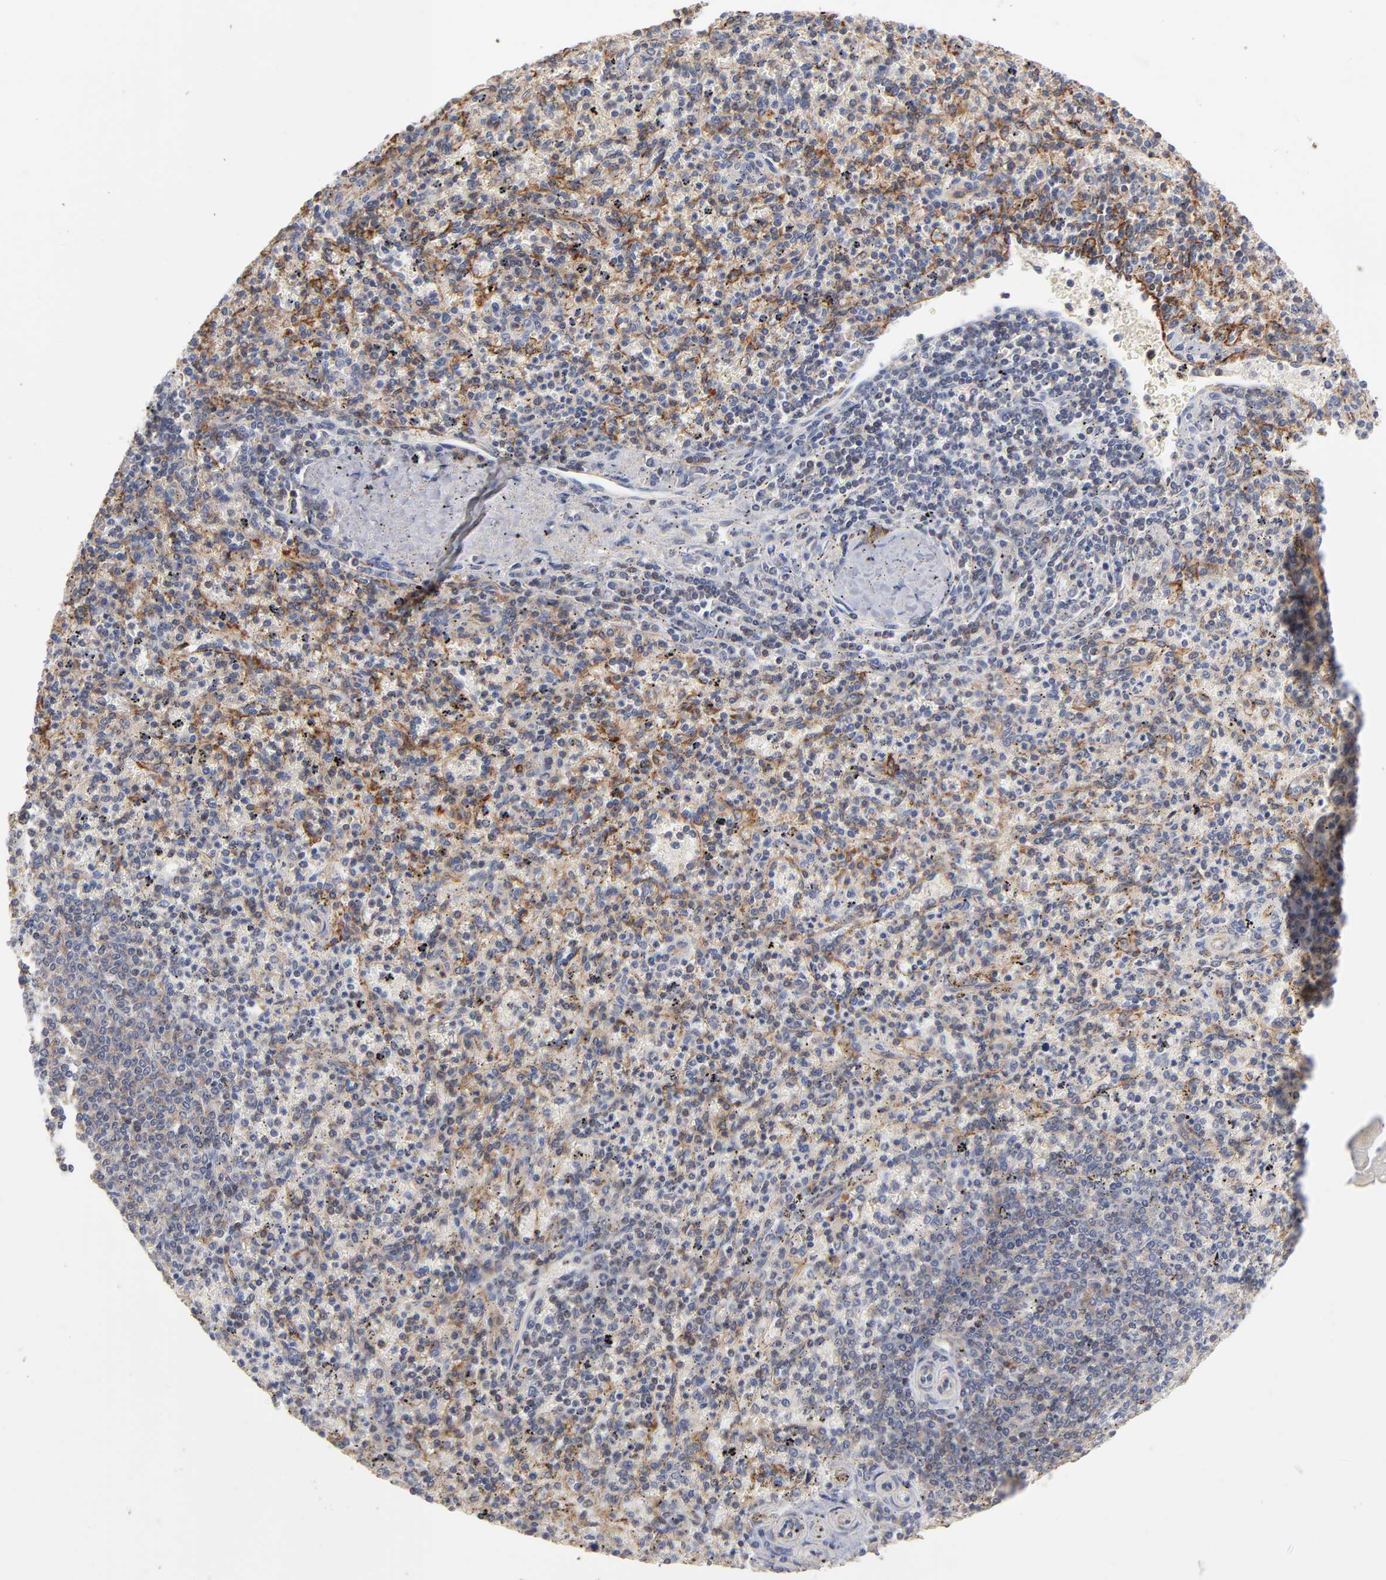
{"staining": {"intensity": "moderate", "quantity": "25%-75%", "location": "cytoplasmic/membranous"}, "tissue": "spleen", "cell_type": "Cells in red pulp", "image_type": "normal", "snomed": [{"axis": "morphology", "description": "Normal tissue, NOS"}, {"axis": "topography", "description": "Spleen"}], "caption": "Cells in red pulp reveal moderate cytoplasmic/membranous positivity in approximately 25%-75% of cells in benign spleen. The staining was performed using DAB to visualize the protein expression in brown, while the nuclei were stained in blue with hematoxylin (Magnification: 20x).", "gene": "PDLIM2", "patient": {"sex": "male", "age": 72}}